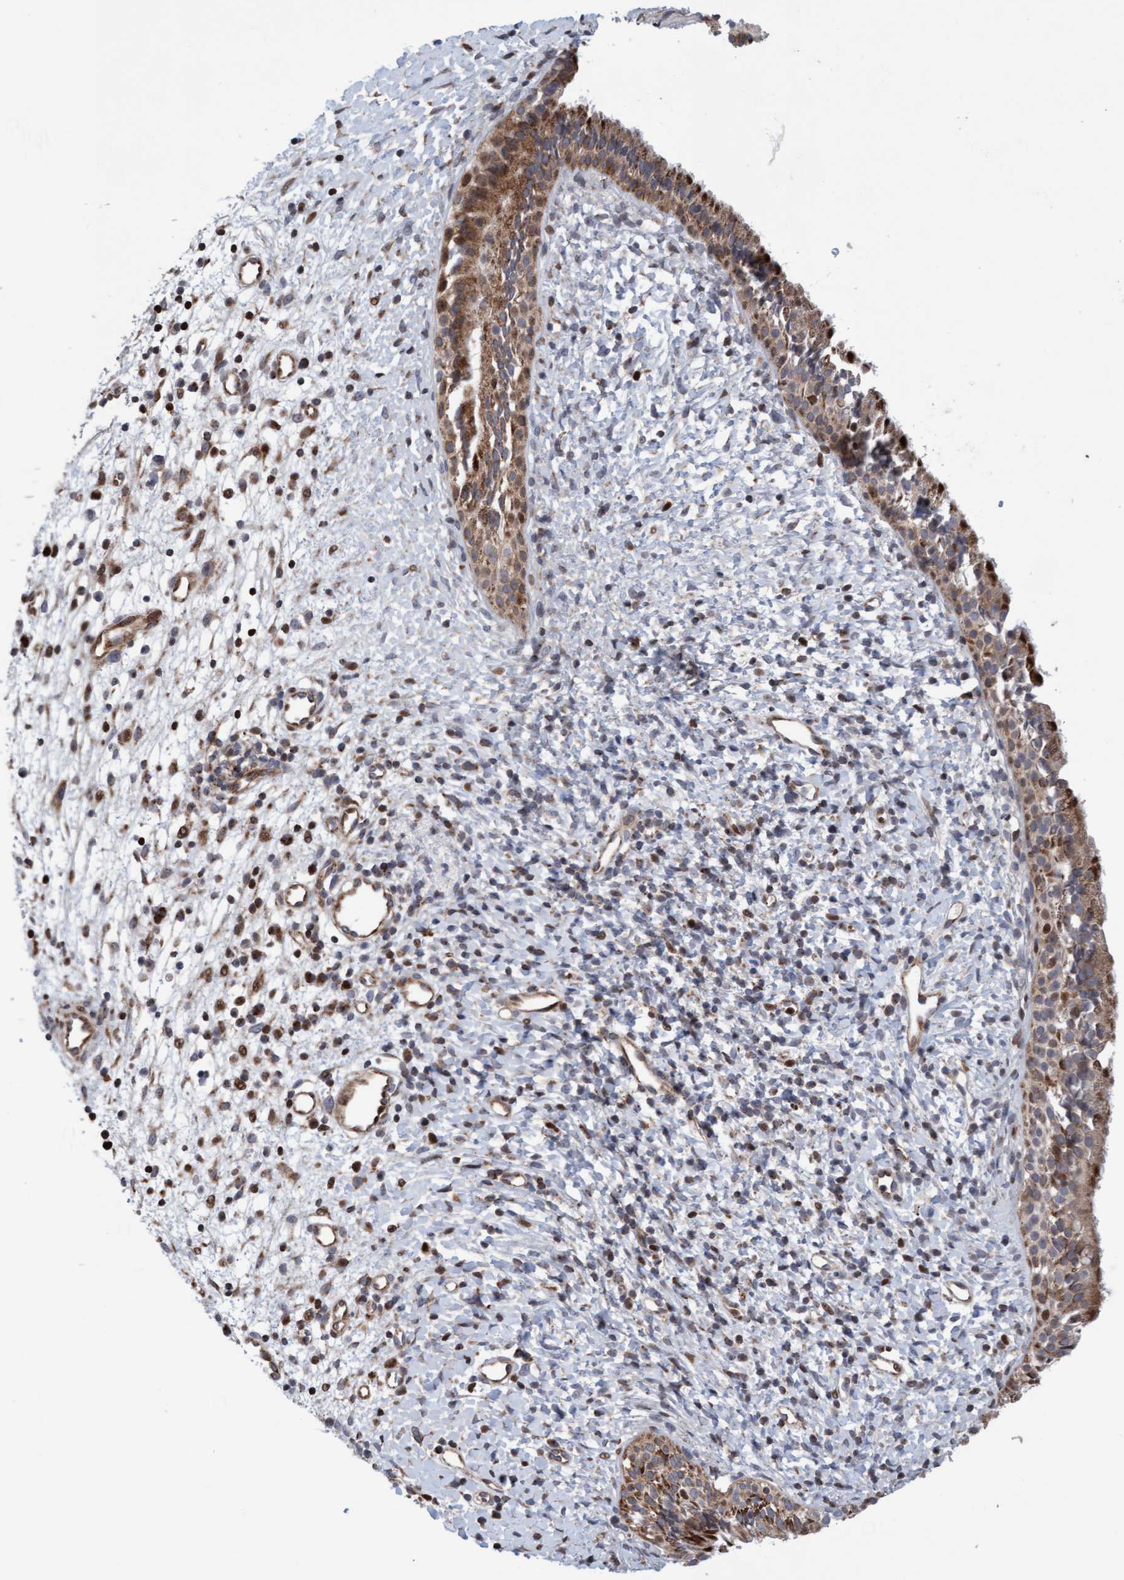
{"staining": {"intensity": "strong", "quantity": ">75%", "location": "cytoplasmic/membranous"}, "tissue": "nasopharynx", "cell_type": "Respiratory epithelial cells", "image_type": "normal", "snomed": [{"axis": "morphology", "description": "Normal tissue, NOS"}, {"axis": "topography", "description": "Nasopharynx"}], "caption": "This micrograph exhibits IHC staining of unremarkable nasopharynx, with high strong cytoplasmic/membranous positivity in approximately >75% of respiratory epithelial cells.", "gene": "PECR", "patient": {"sex": "male", "age": 22}}